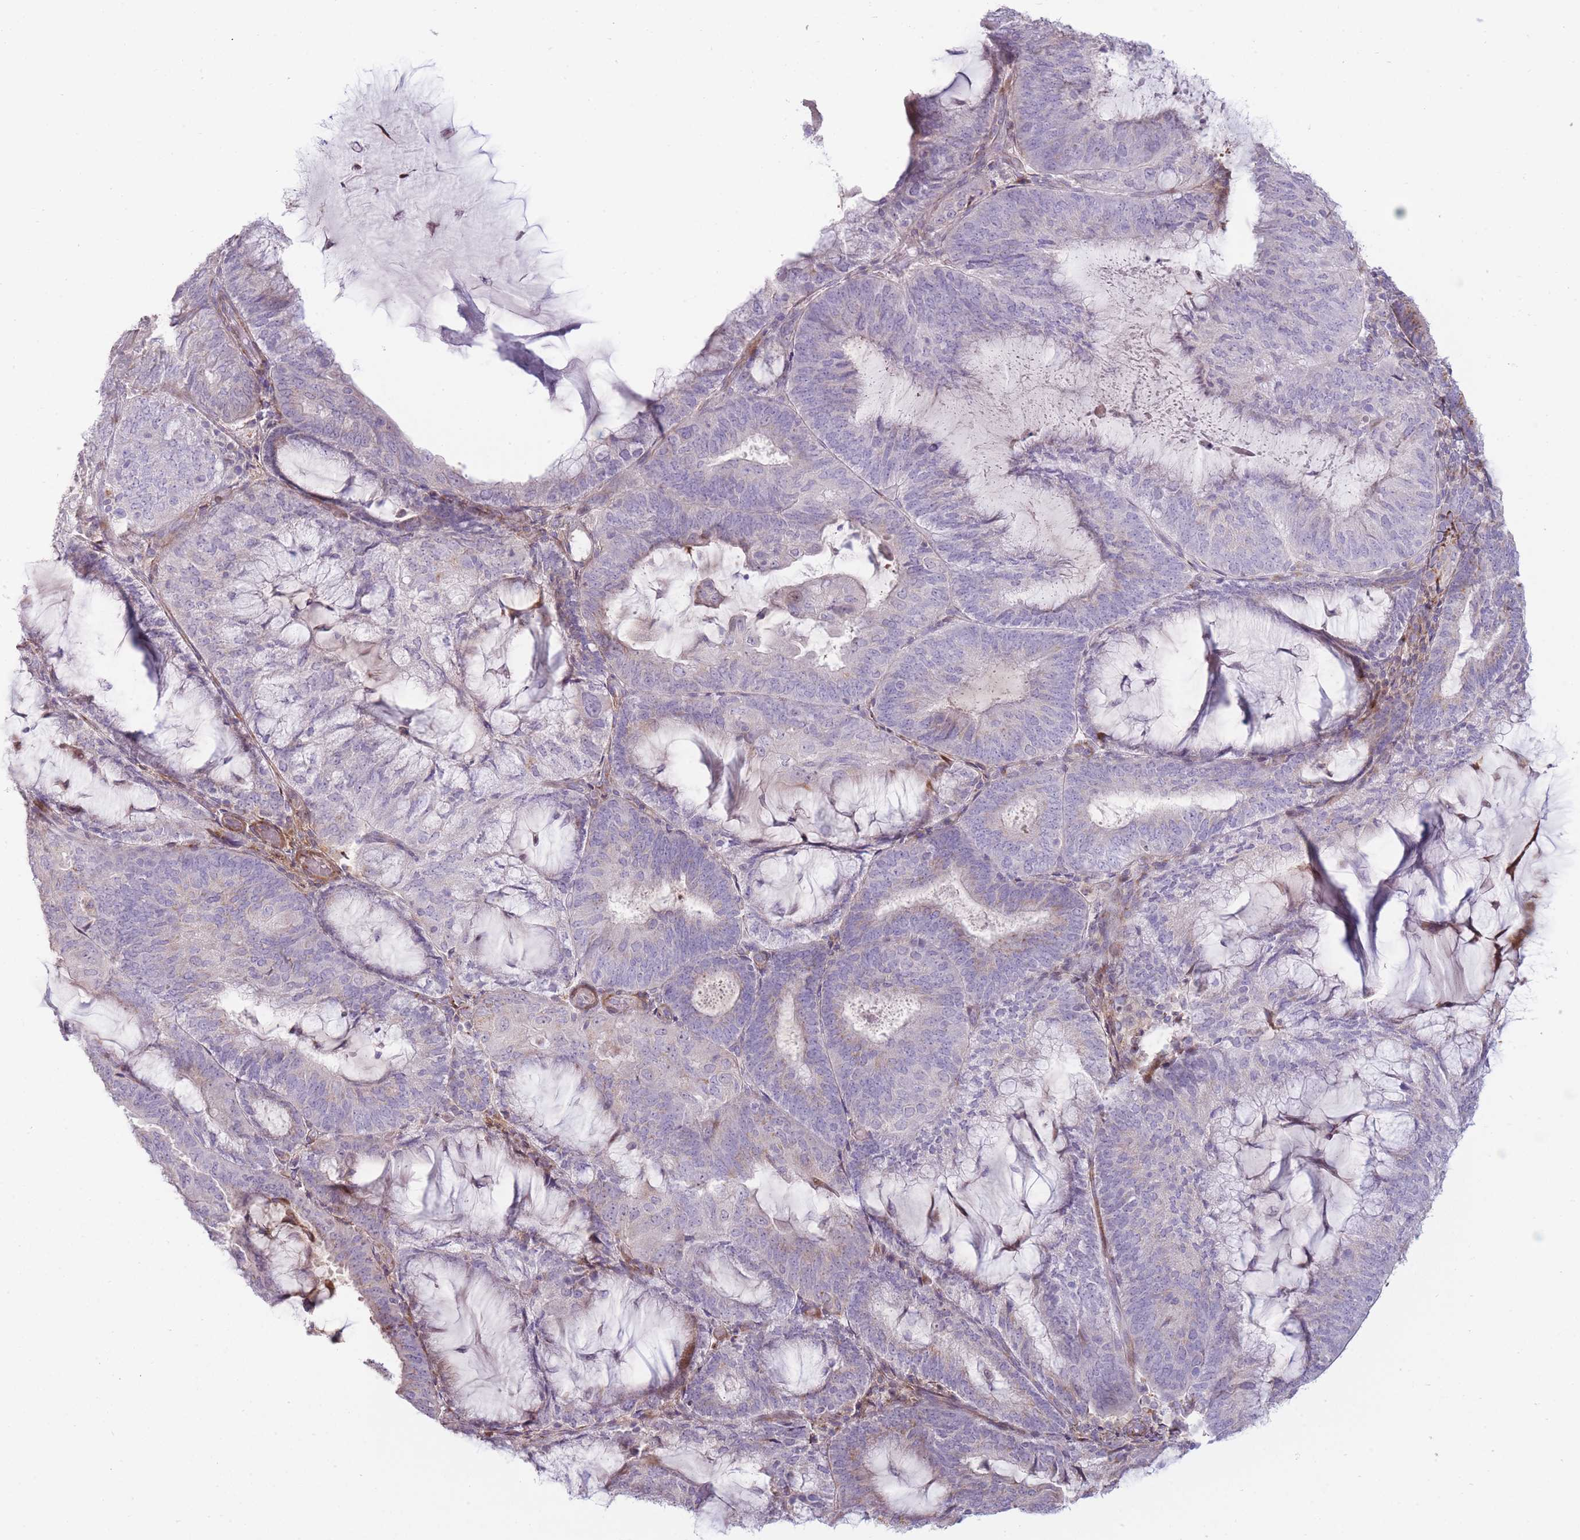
{"staining": {"intensity": "negative", "quantity": "none", "location": "none"}, "tissue": "endometrial cancer", "cell_type": "Tumor cells", "image_type": "cancer", "snomed": [{"axis": "morphology", "description": "Adenocarcinoma, NOS"}, {"axis": "topography", "description": "Endometrium"}], "caption": "The micrograph shows no significant positivity in tumor cells of endometrial adenocarcinoma.", "gene": "PPP3R2", "patient": {"sex": "female", "age": 81}}